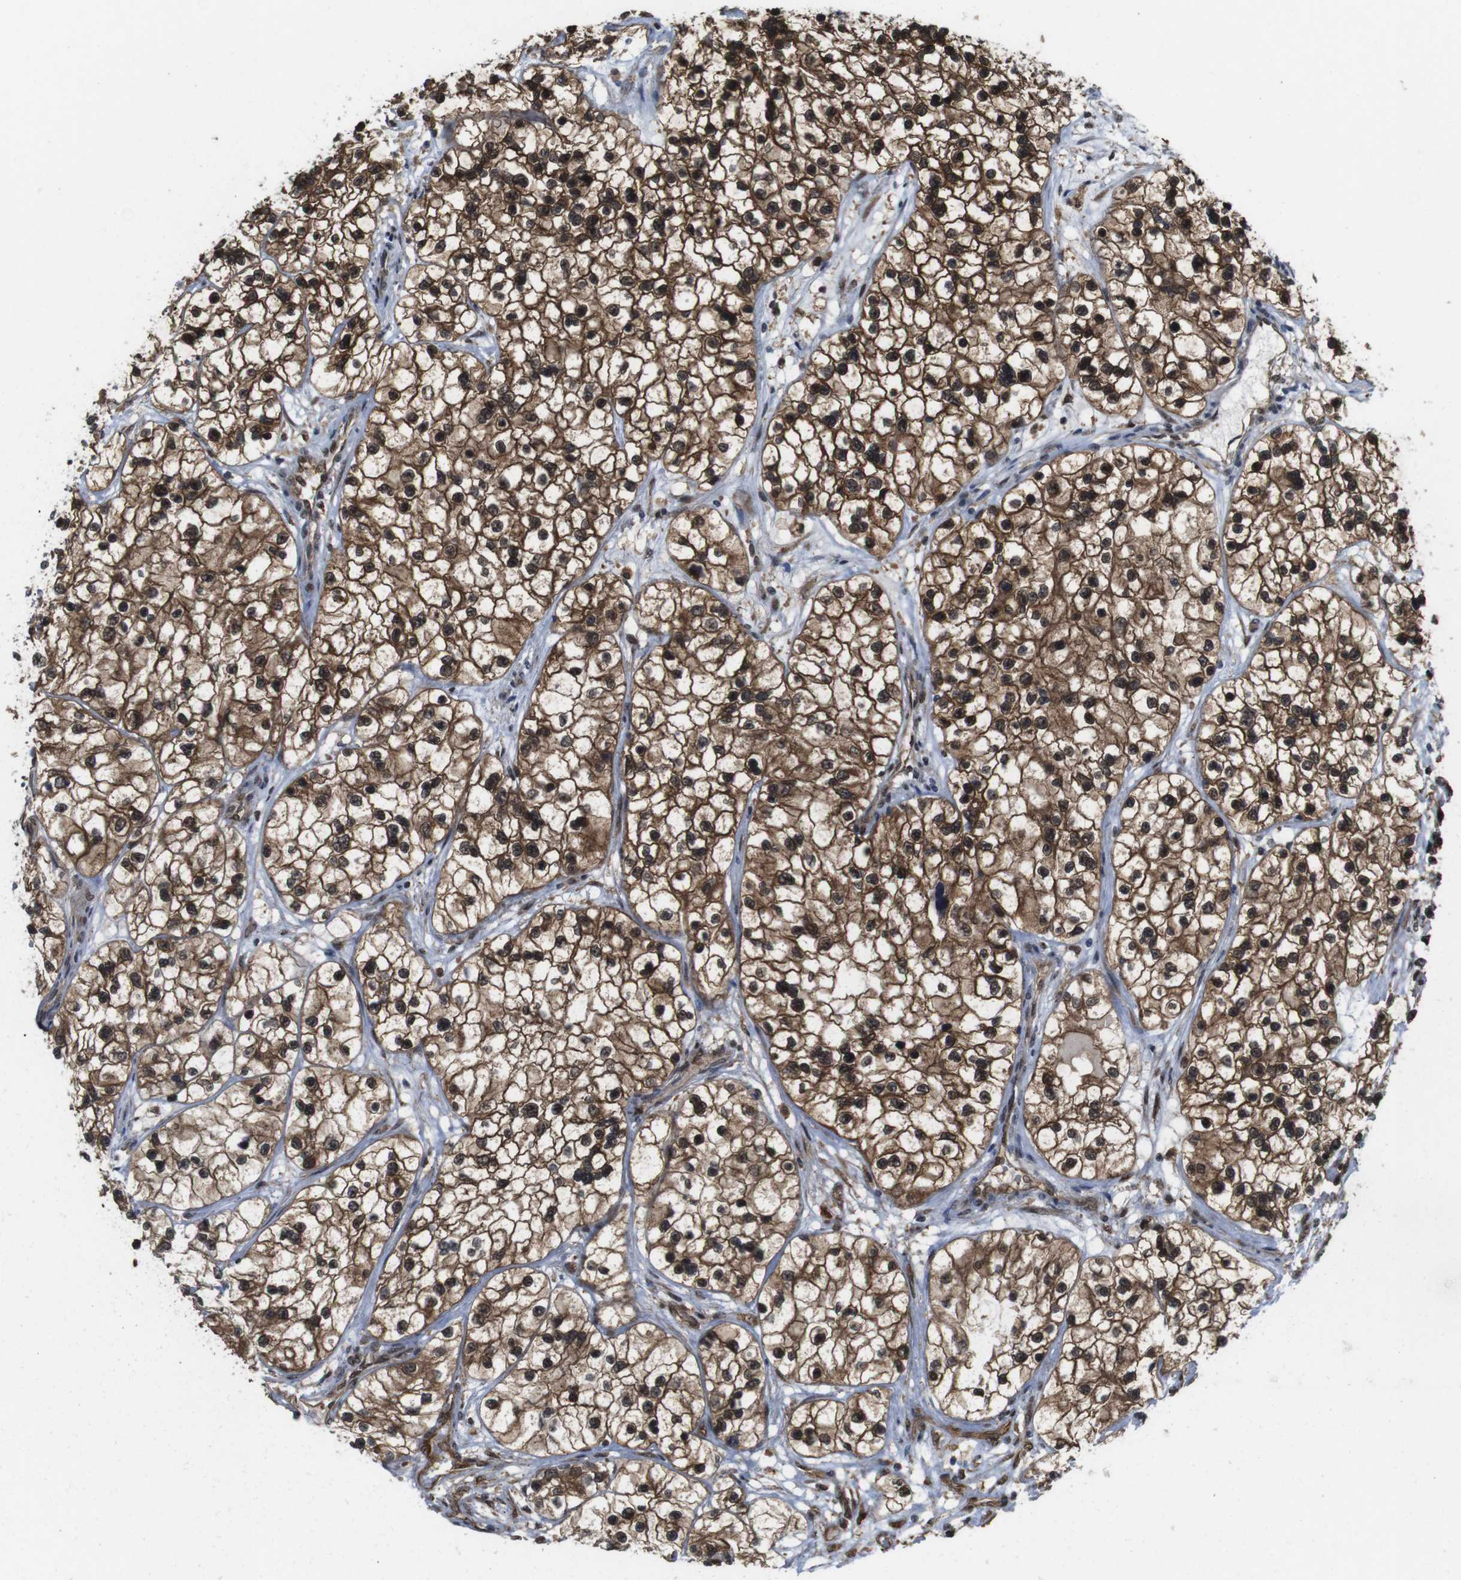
{"staining": {"intensity": "strong", "quantity": ">75%", "location": "cytoplasmic/membranous,nuclear"}, "tissue": "renal cancer", "cell_type": "Tumor cells", "image_type": "cancer", "snomed": [{"axis": "morphology", "description": "Adenocarcinoma, NOS"}, {"axis": "topography", "description": "Kidney"}], "caption": "IHC of human adenocarcinoma (renal) exhibits high levels of strong cytoplasmic/membranous and nuclear expression in approximately >75% of tumor cells. (brown staining indicates protein expression, while blue staining denotes nuclei).", "gene": "YWHAG", "patient": {"sex": "female", "age": 57}}